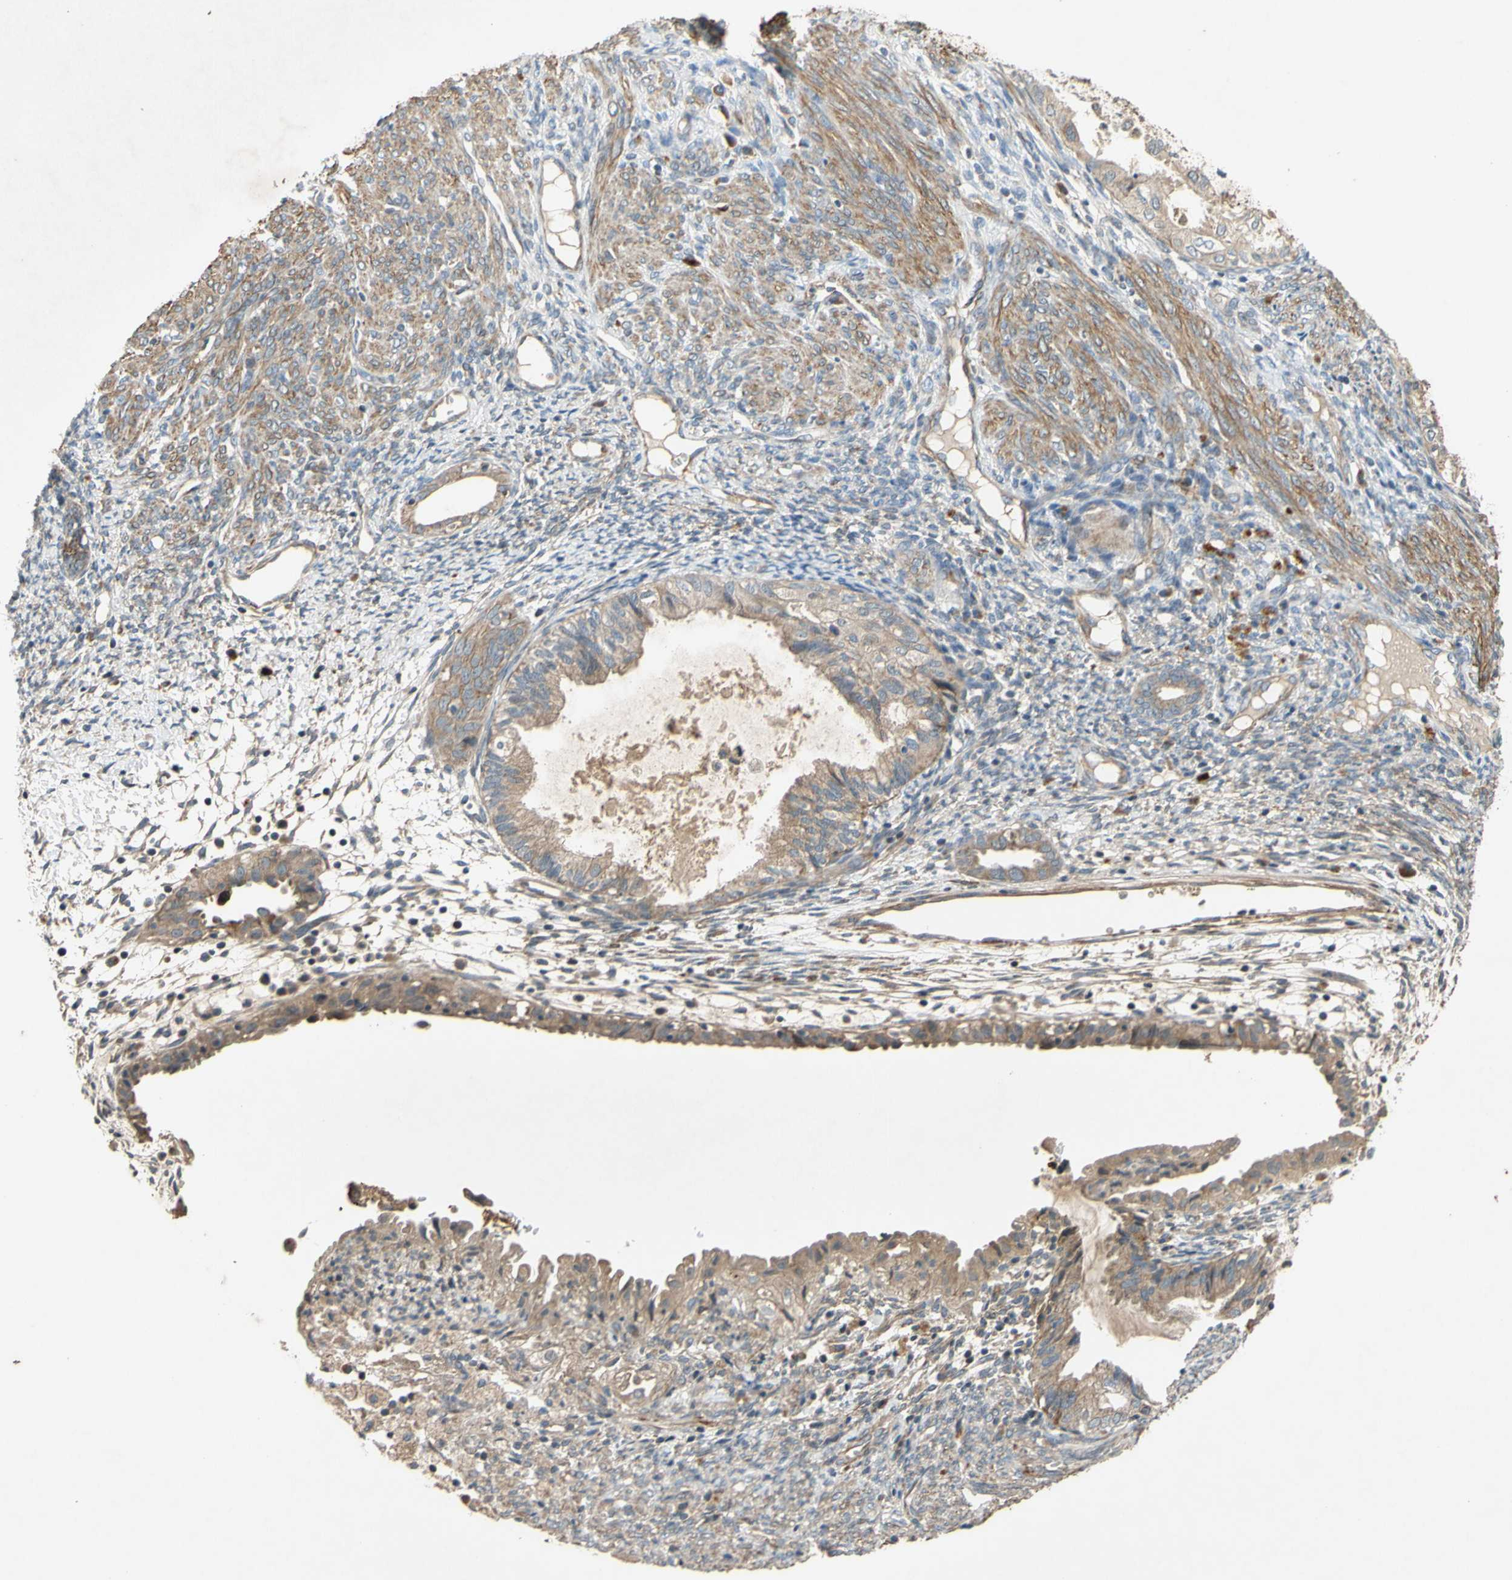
{"staining": {"intensity": "moderate", "quantity": ">75%", "location": "cytoplasmic/membranous"}, "tissue": "cervical cancer", "cell_type": "Tumor cells", "image_type": "cancer", "snomed": [{"axis": "morphology", "description": "Normal tissue, NOS"}, {"axis": "morphology", "description": "Adenocarcinoma, NOS"}, {"axis": "topography", "description": "Cervix"}, {"axis": "topography", "description": "Endometrium"}], "caption": "Moderate cytoplasmic/membranous positivity is identified in about >75% of tumor cells in cervical cancer (adenocarcinoma). The staining is performed using DAB brown chromogen to label protein expression. The nuclei are counter-stained blue using hematoxylin.", "gene": "PARD6A", "patient": {"sex": "female", "age": 86}}